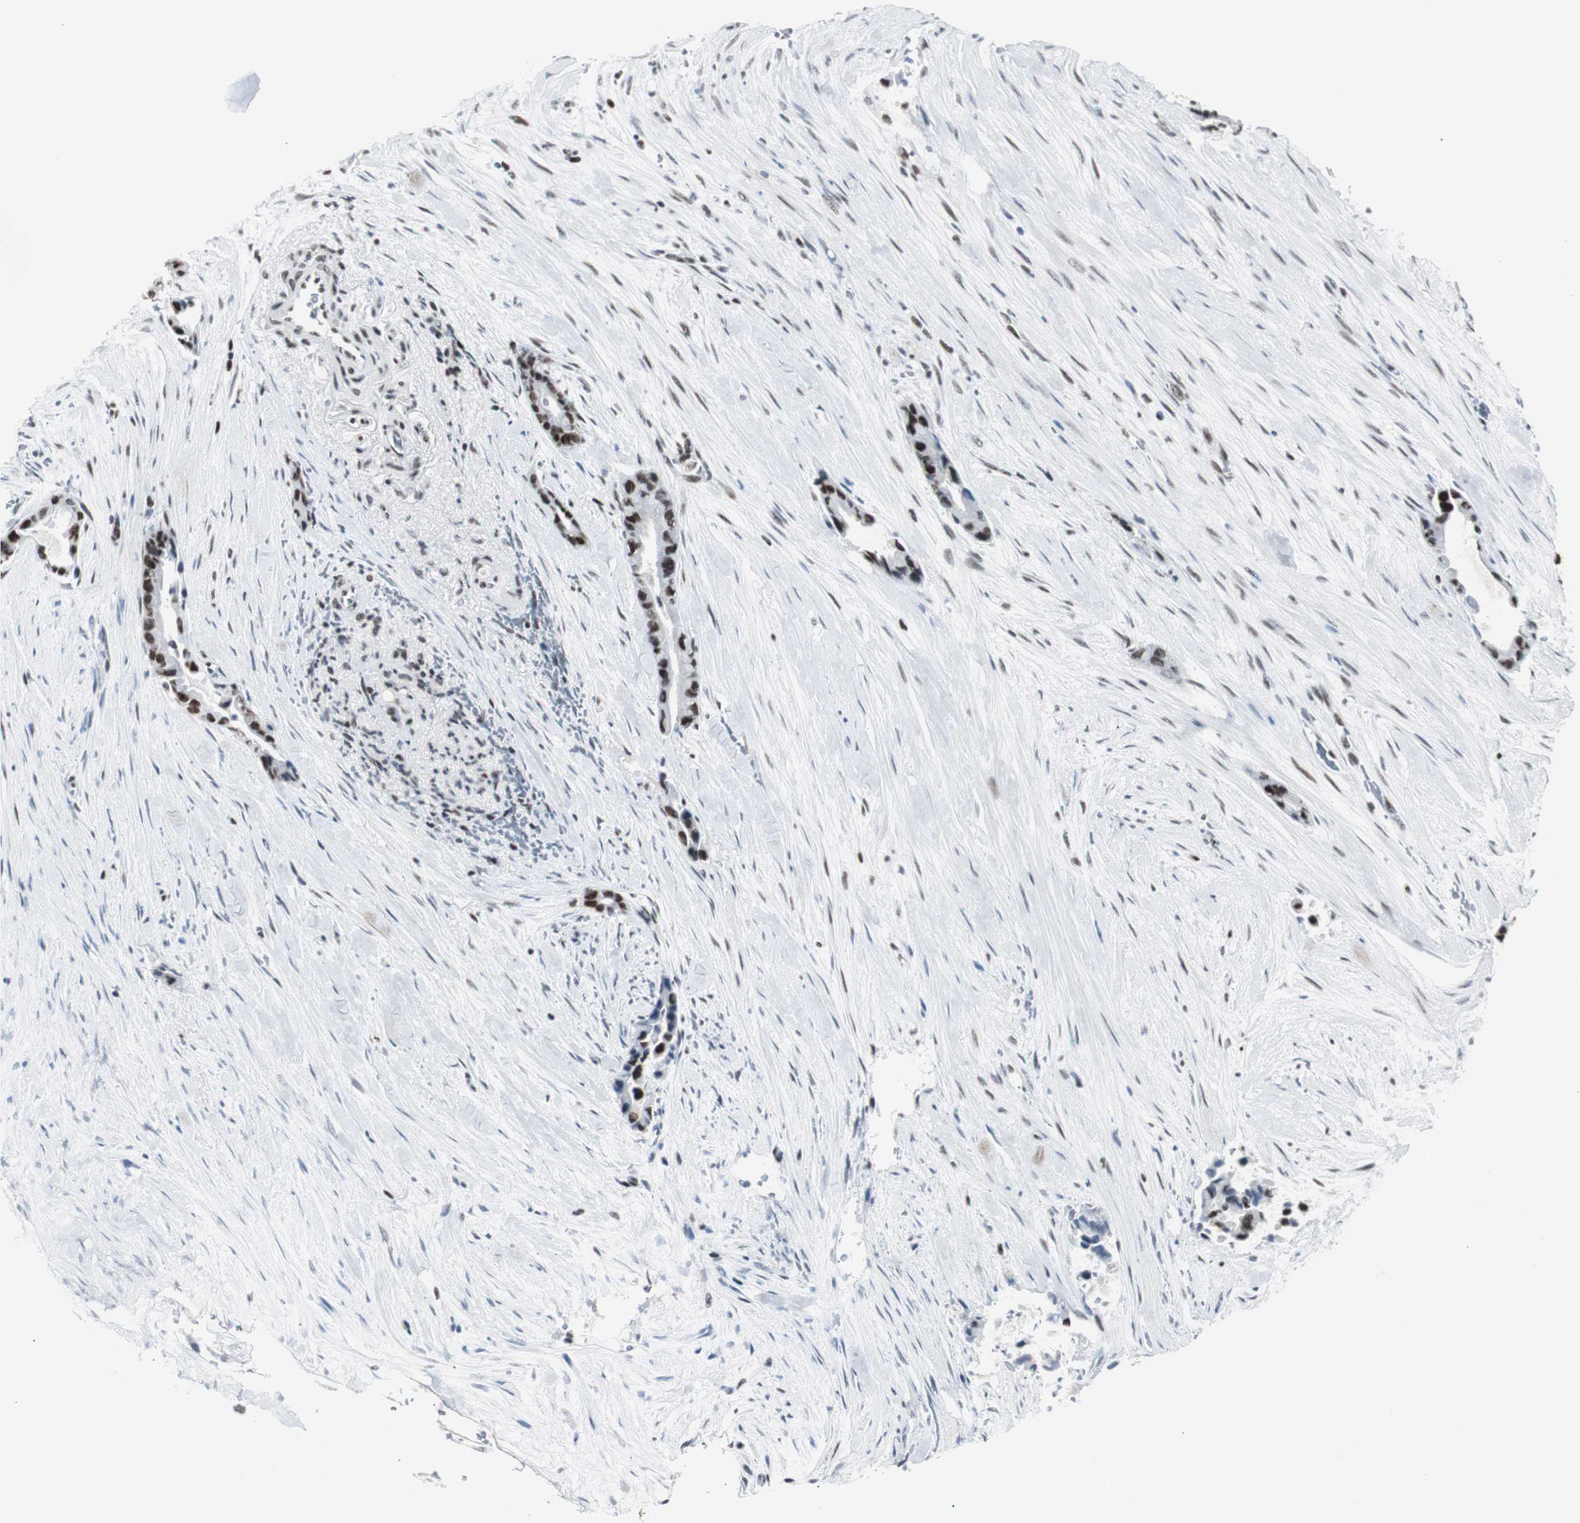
{"staining": {"intensity": "strong", "quantity": ">75%", "location": "nuclear"}, "tissue": "liver cancer", "cell_type": "Tumor cells", "image_type": "cancer", "snomed": [{"axis": "morphology", "description": "Cholangiocarcinoma"}, {"axis": "topography", "description": "Liver"}], "caption": "The immunohistochemical stain shows strong nuclear expression in tumor cells of liver cancer tissue. (DAB IHC, brown staining for protein, blue staining for nuclei).", "gene": "XRCC1", "patient": {"sex": "female", "age": 55}}